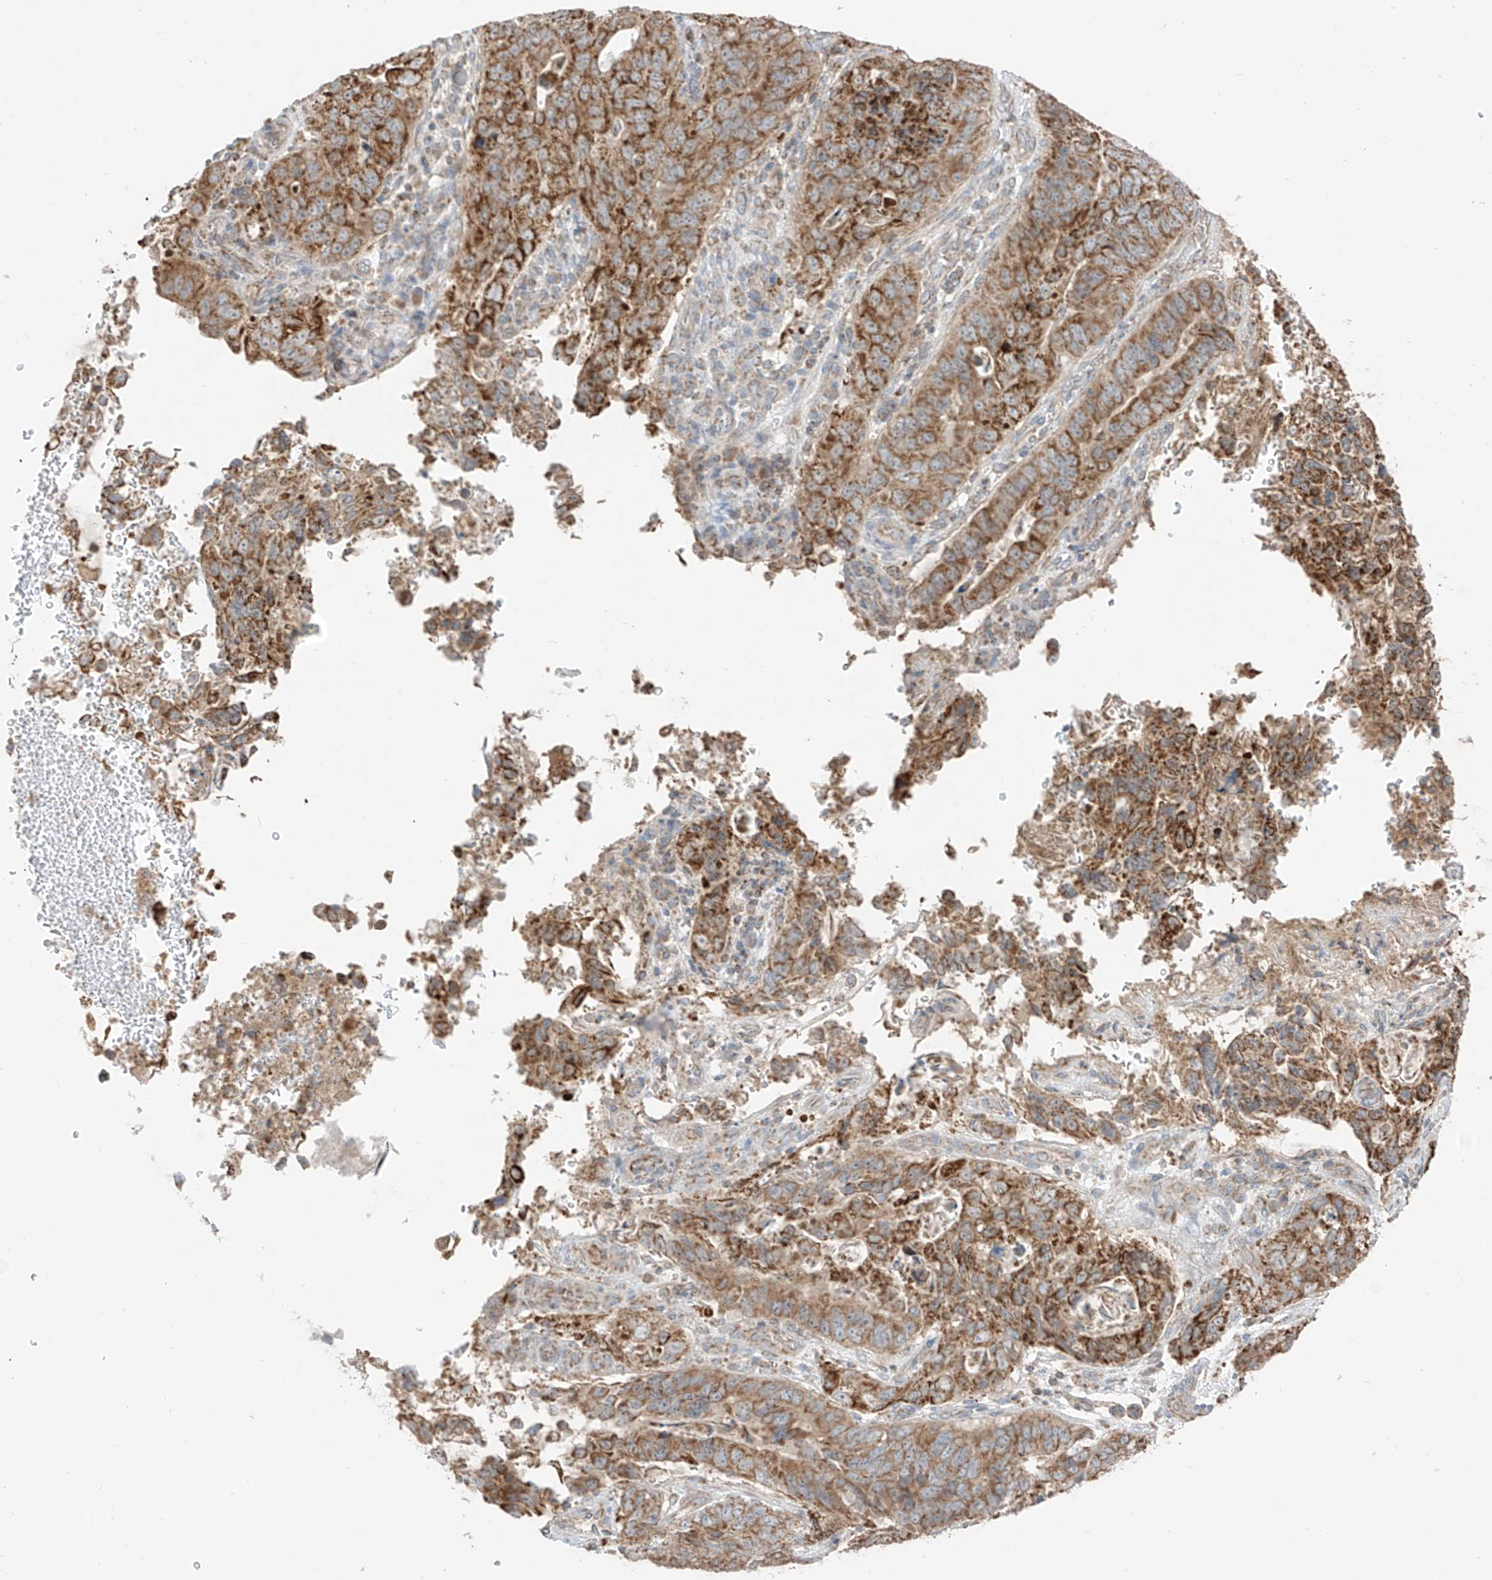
{"staining": {"intensity": "moderate", "quantity": ">75%", "location": "cytoplasmic/membranous"}, "tissue": "stomach cancer", "cell_type": "Tumor cells", "image_type": "cancer", "snomed": [{"axis": "morphology", "description": "Normal tissue, NOS"}, {"axis": "morphology", "description": "Adenocarcinoma, NOS"}, {"axis": "topography", "description": "Stomach"}], "caption": "Immunohistochemistry (IHC) photomicrograph of neoplastic tissue: adenocarcinoma (stomach) stained using IHC shows medium levels of moderate protein expression localized specifically in the cytoplasmic/membranous of tumor cells, appearing as a cytoplasmic/membranous brown color.", "gene": "ETHE1", "patient": {"sex": "female", "age": 89}}